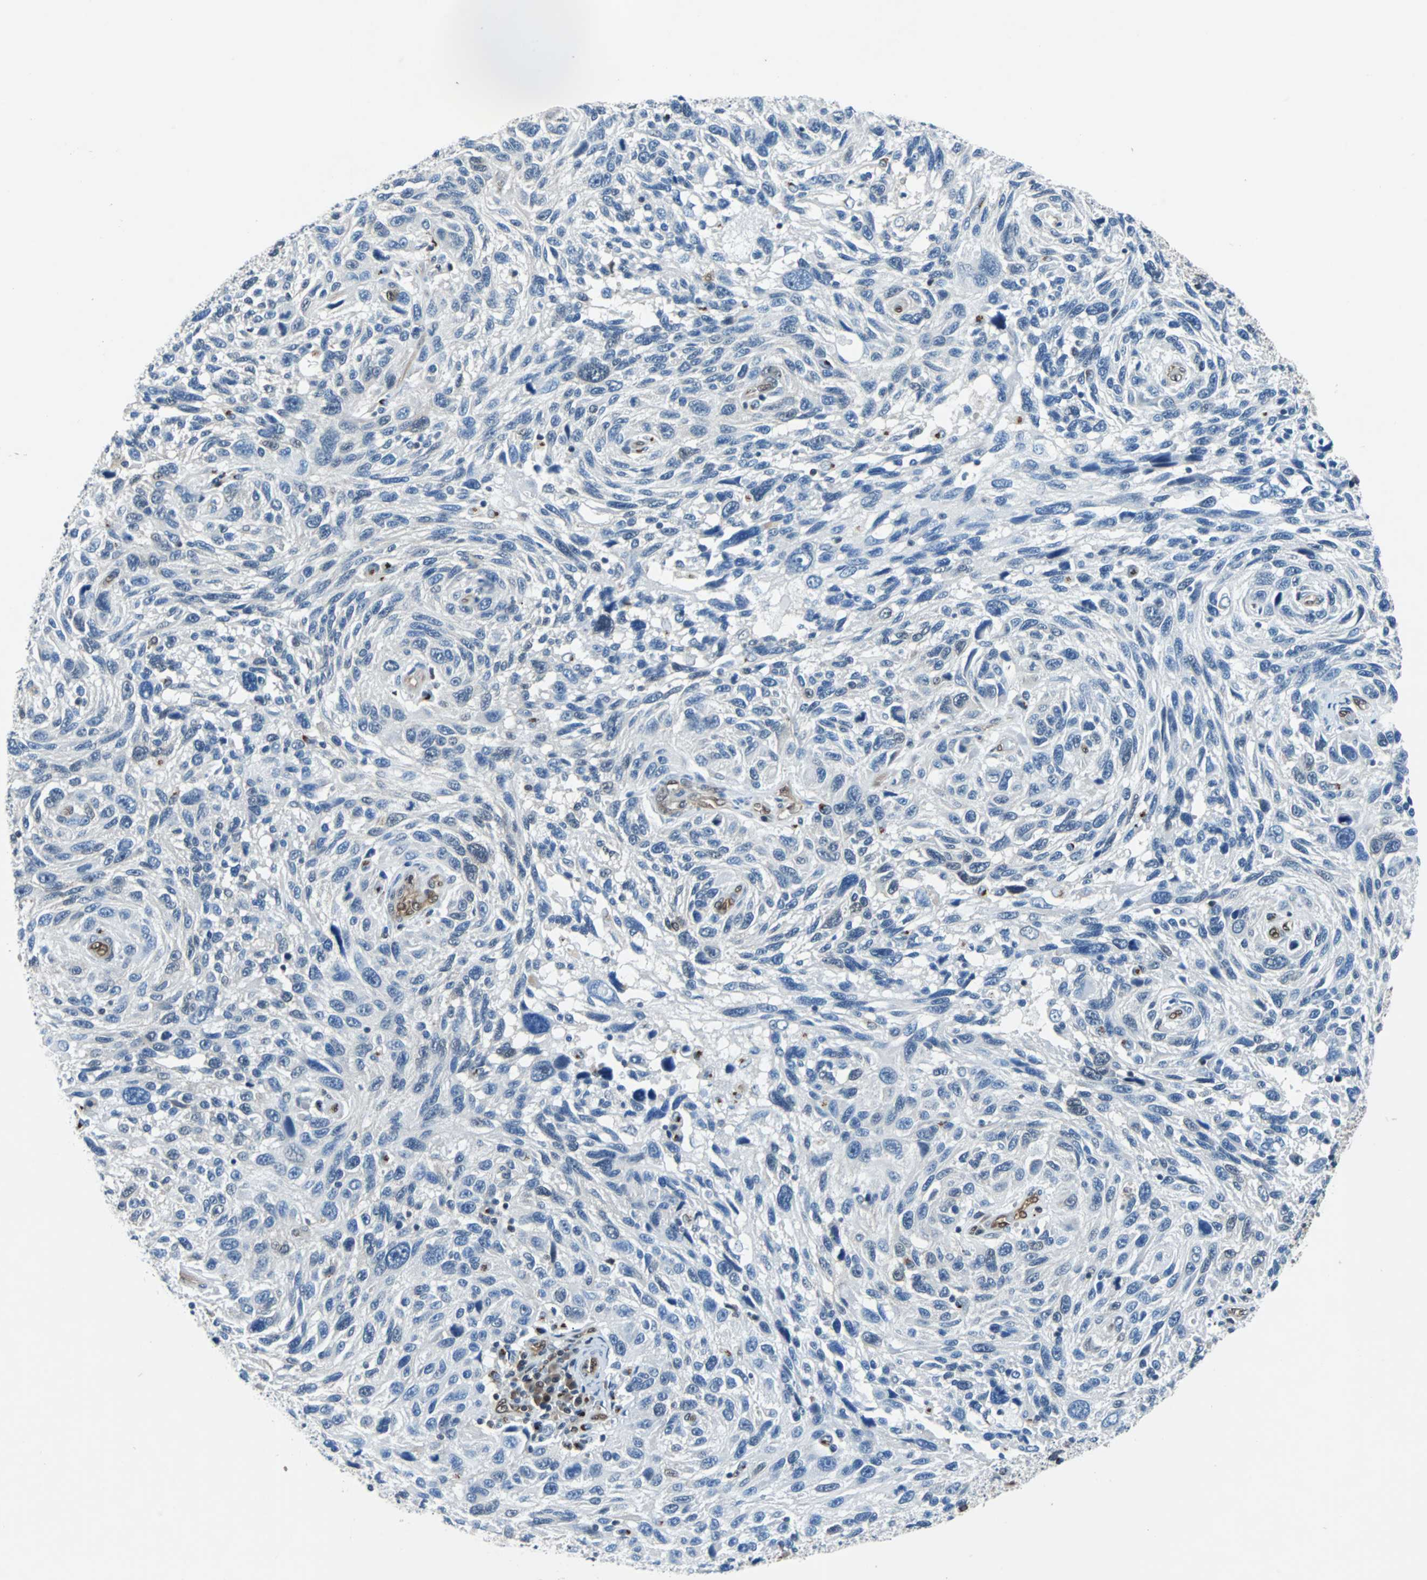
{"staining": {"intensity": "negative", "quantity": "none", "location": "none"}, "tissue": "melanoma", "cell_type": "Tumor cells", "image_type": "cancer", "snomed": [{"axis": "morphology", "description": "Malignant melanoma, NOS"}, {"axis": "topography", "description": "Skin"}], "caption": "DAB (3,3'-diaminobenzidine) immunohistochemical staining of melanoma demonstrates no significant positivity in tumor cells. Brightfield microscopy of immunohistochemistry stained with DAB (3,3'-diaminobenzidine) (brown) and hematoxylin (blue), captured at high magnification.", "gene": "MAP2K6", "patient": {"sex": "male", "age": 53}}